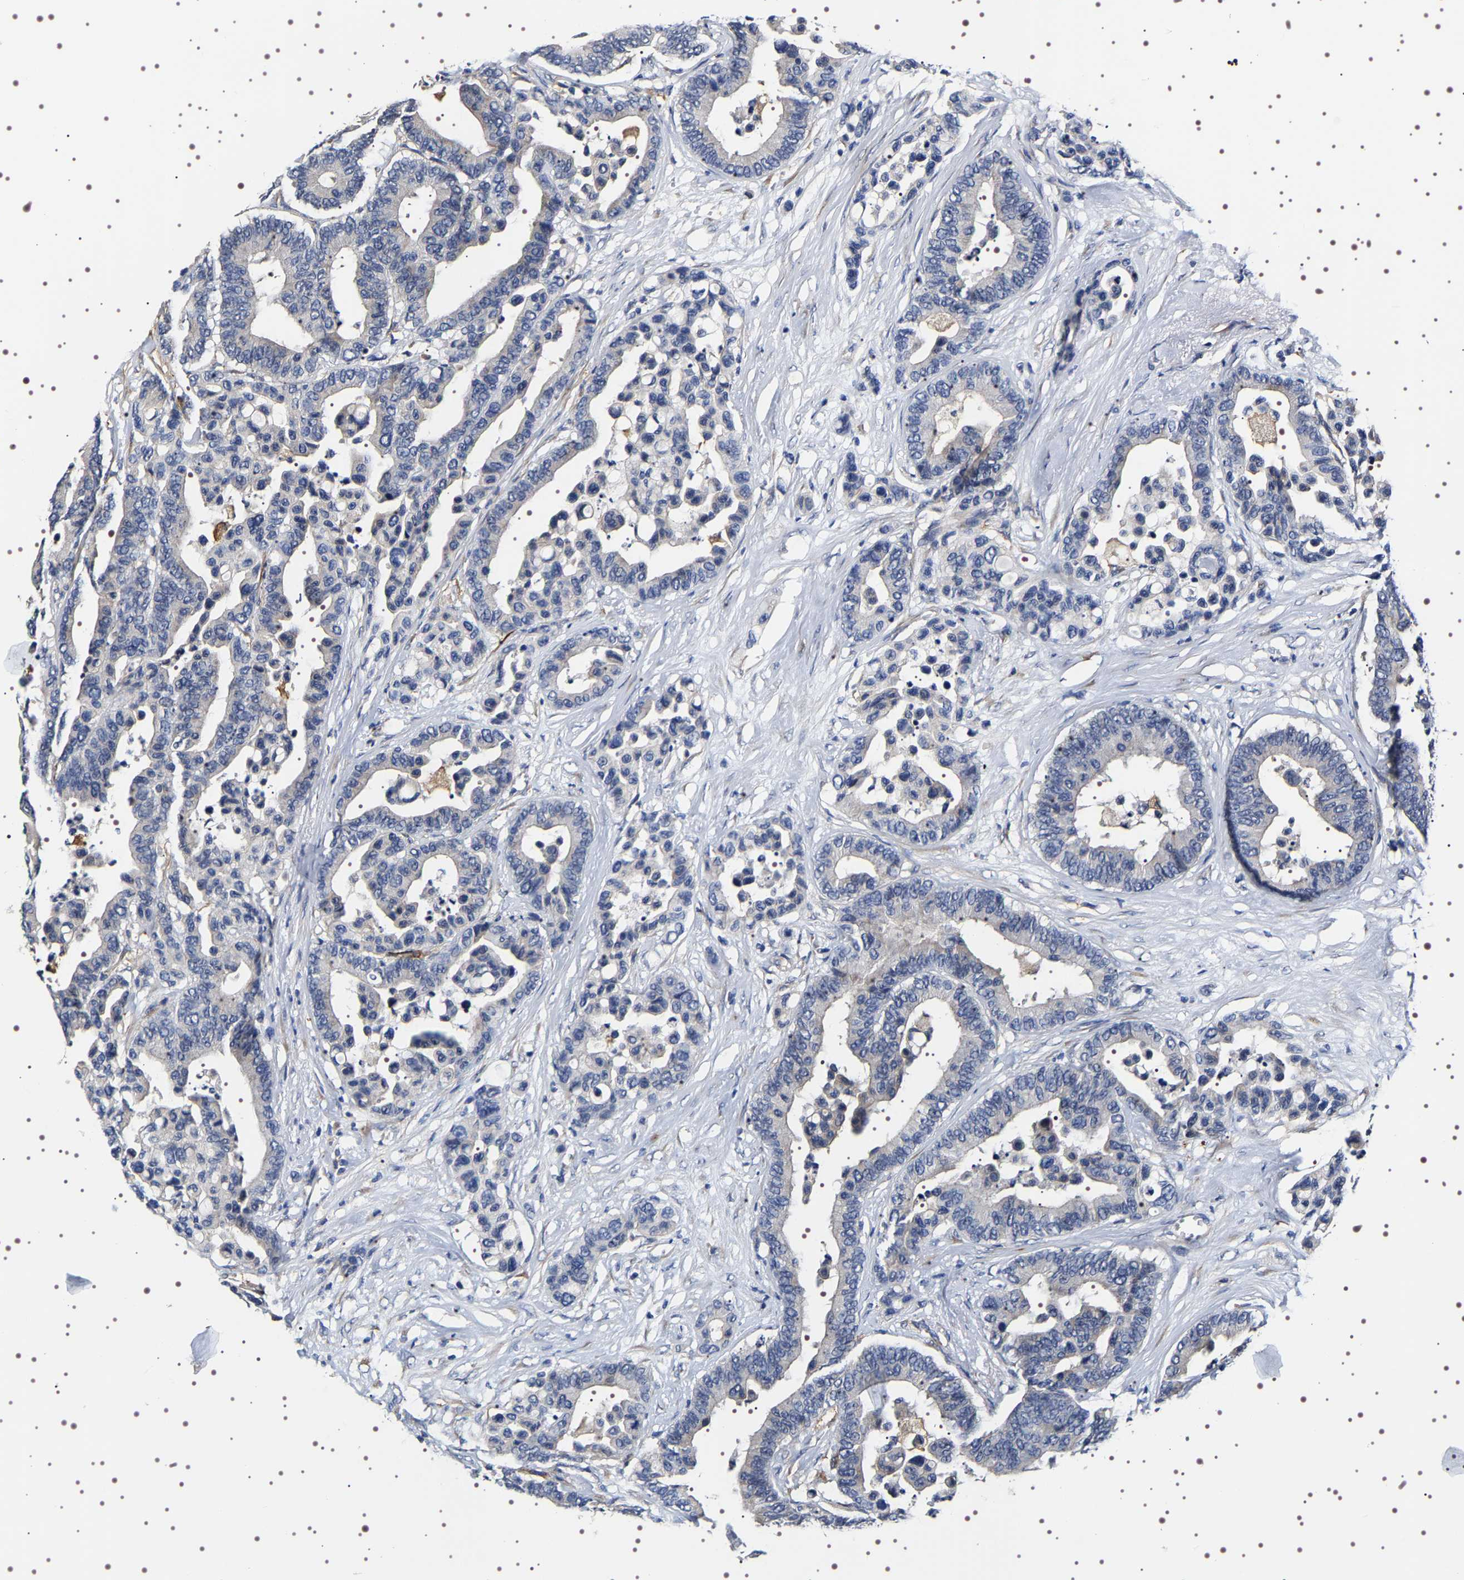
{"staining": {"intensity": "negative", "quantity": "none", "location": "none"}, "tissue": "colorectal cancer", "cell_type": "Tumor cells", "image_type": "cancer", "snomed": [{"axis": "morphology", "description": "Normal tissue, NOS"}, {"axis": "morphology", "description": "Adenocarcinoma, NOS"}, {"axis": "topography", "description": "Colon"}], "caption": "Histopathology image shows no protein positivity in tumor cells of colorectal cancer (adenocarcinoma) tissue.", "gene": "ALPL", "patient": {"sex": "male", "age": 82}}